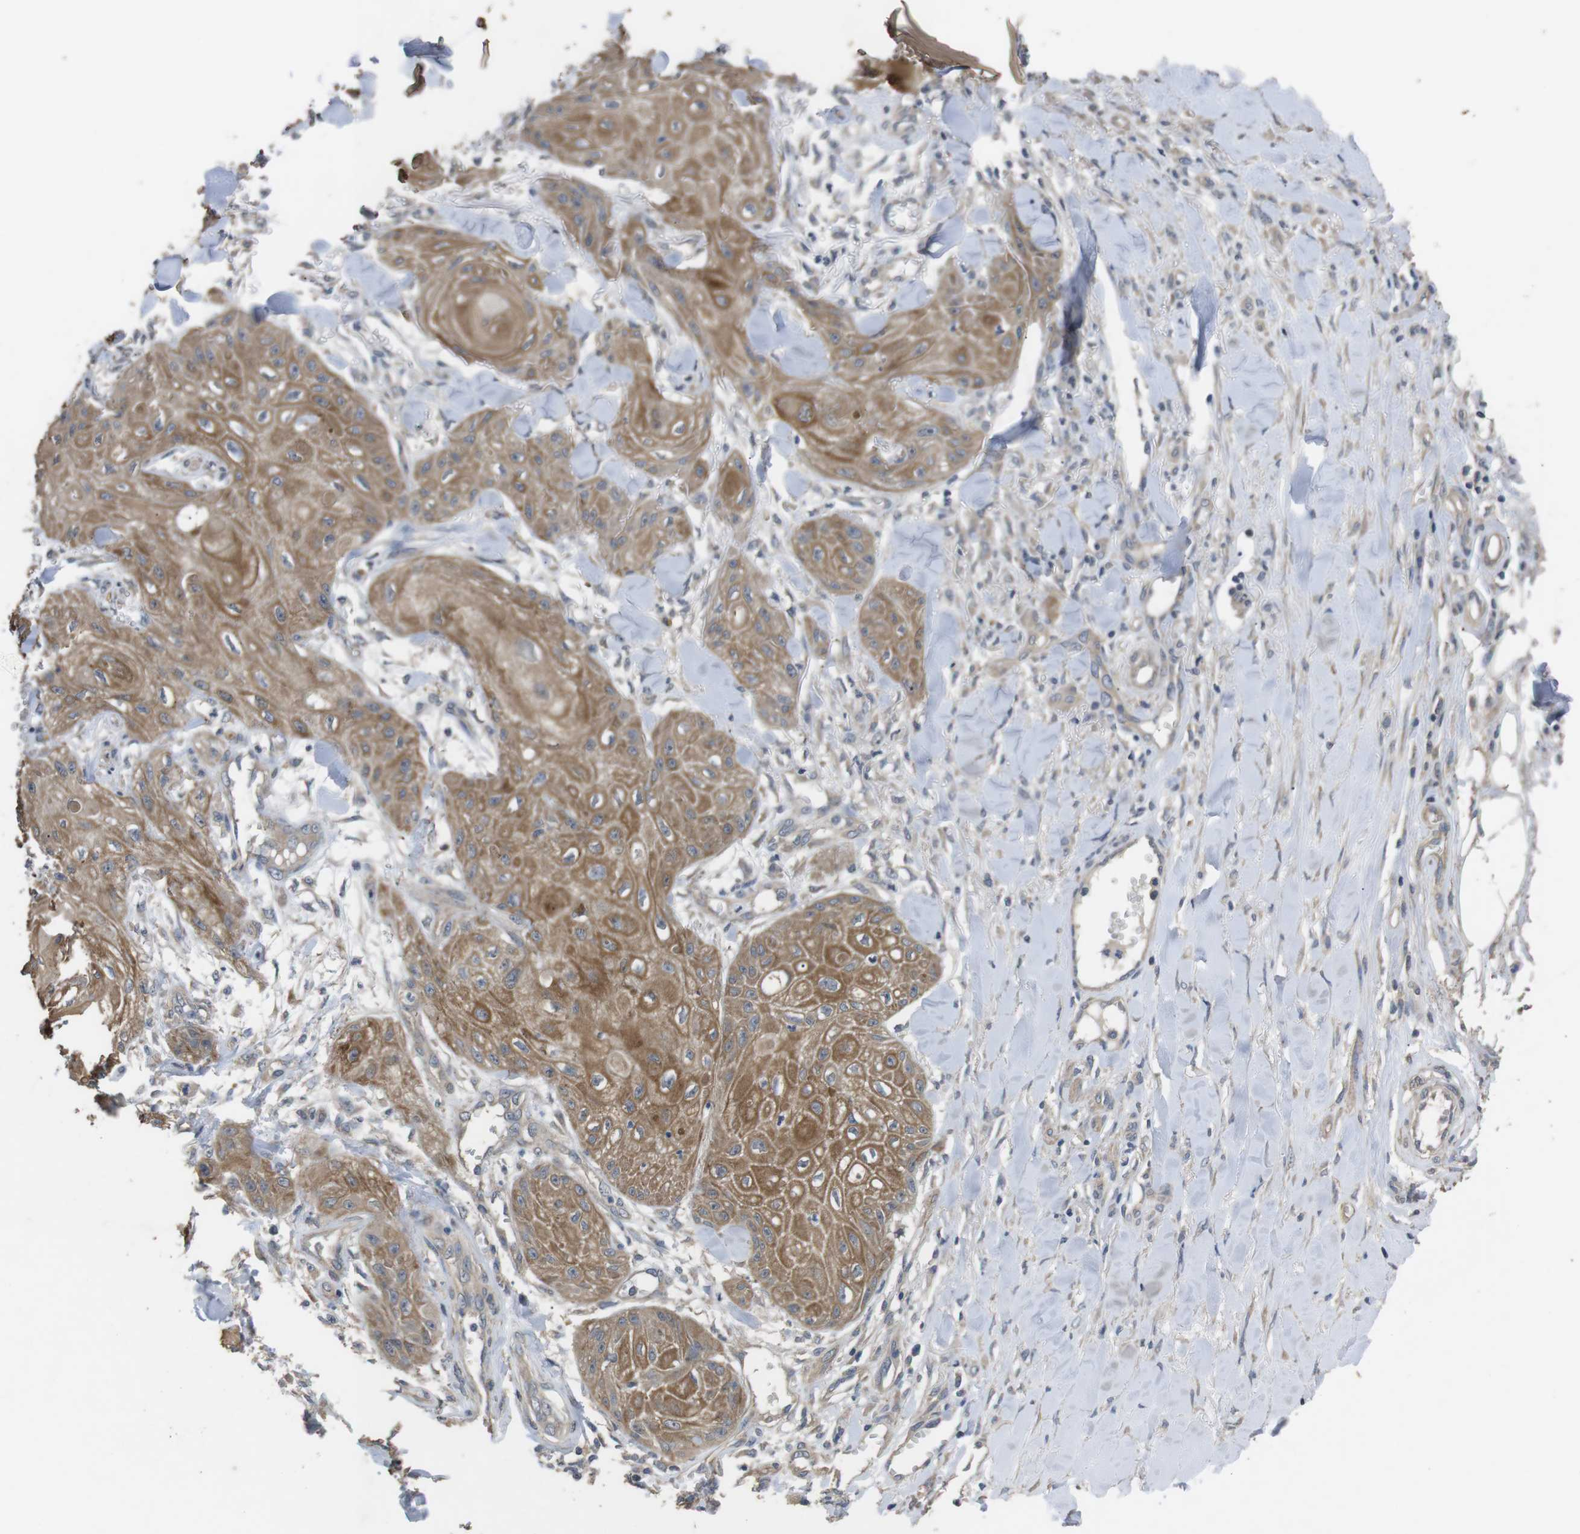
{"staining": {"intensity": "moderate", "quantity": ">75%", "location": "cytoplasmic/membranous"}, "tissue": "skin cancer", "cell_type": "Tumor cells", "image_type": "cancer", "snomed": [{"axis": "morphology", "description": "Squamous cell carcinoma, NOS"}, {"axis": "topography", "description": "Skin"}], "caption": "Squamous cell carcinoma (skin) was stained to show a protein in brown. There is medium levels of moderate cytoplasmic/membranous positivity in about >75% of tumor cells.", "gene": "ADGRL3", "patient": {"sex": "male", "age": 74}}